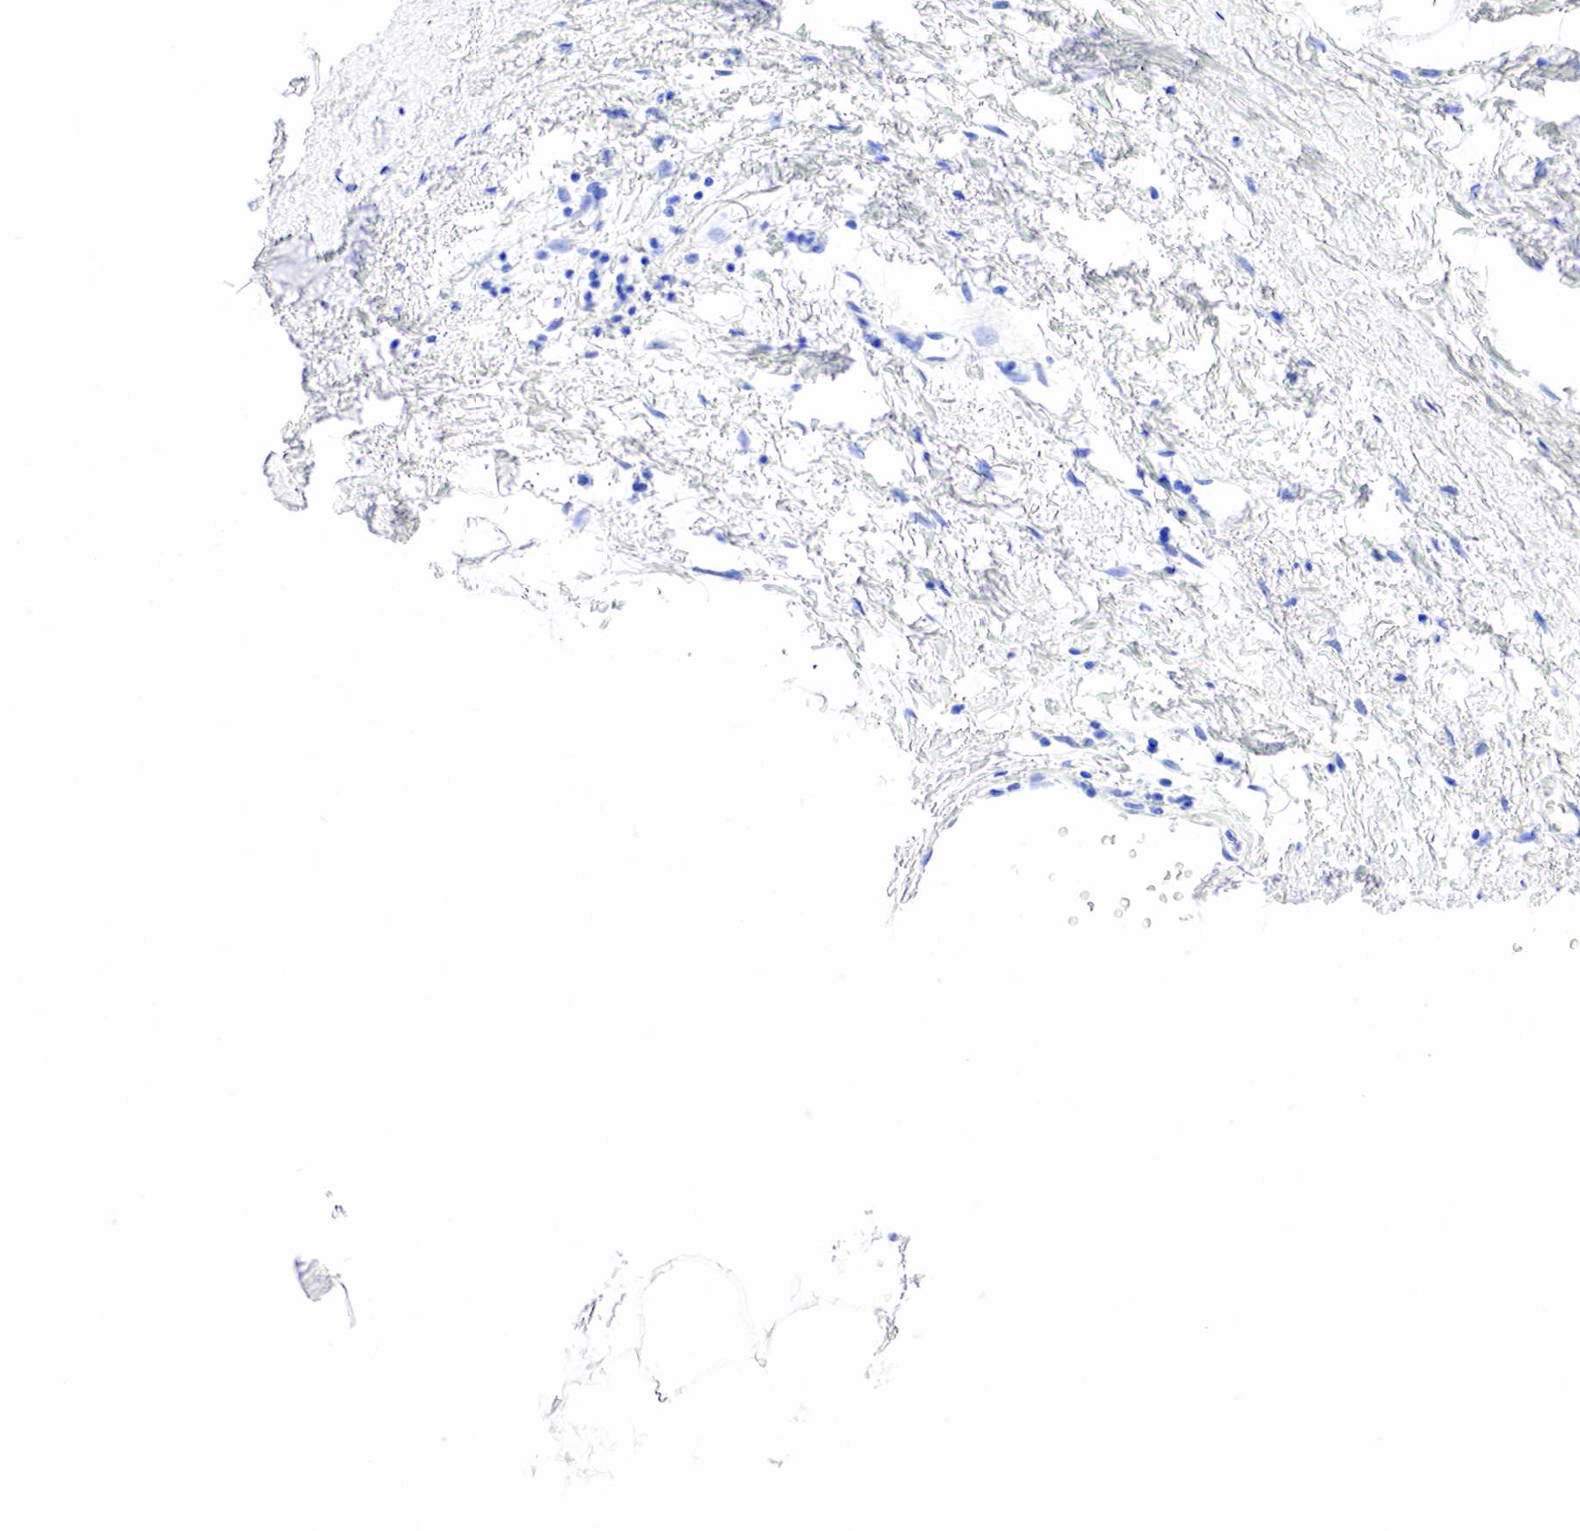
{"staining": {"intensity": "negative", "quantity": "none", "location": "none"}, "tissue": "breast cancer", "cell_type": "Tumor cells", "image_type": "cancer", "snomed": [{"axis": "morphology", "description": "Duct carcinoma"}, {"axis": "topography", "description": "Breast"}], "caption": "An immunohistochemistry photomicrograph of breast infiltrating ductal carcinoma is shown. There is no staining in tumor cells of breast infiltrating ductal carcinoma.", "gene": "PTH", "patient": {"sex": "female", "age": 64}}